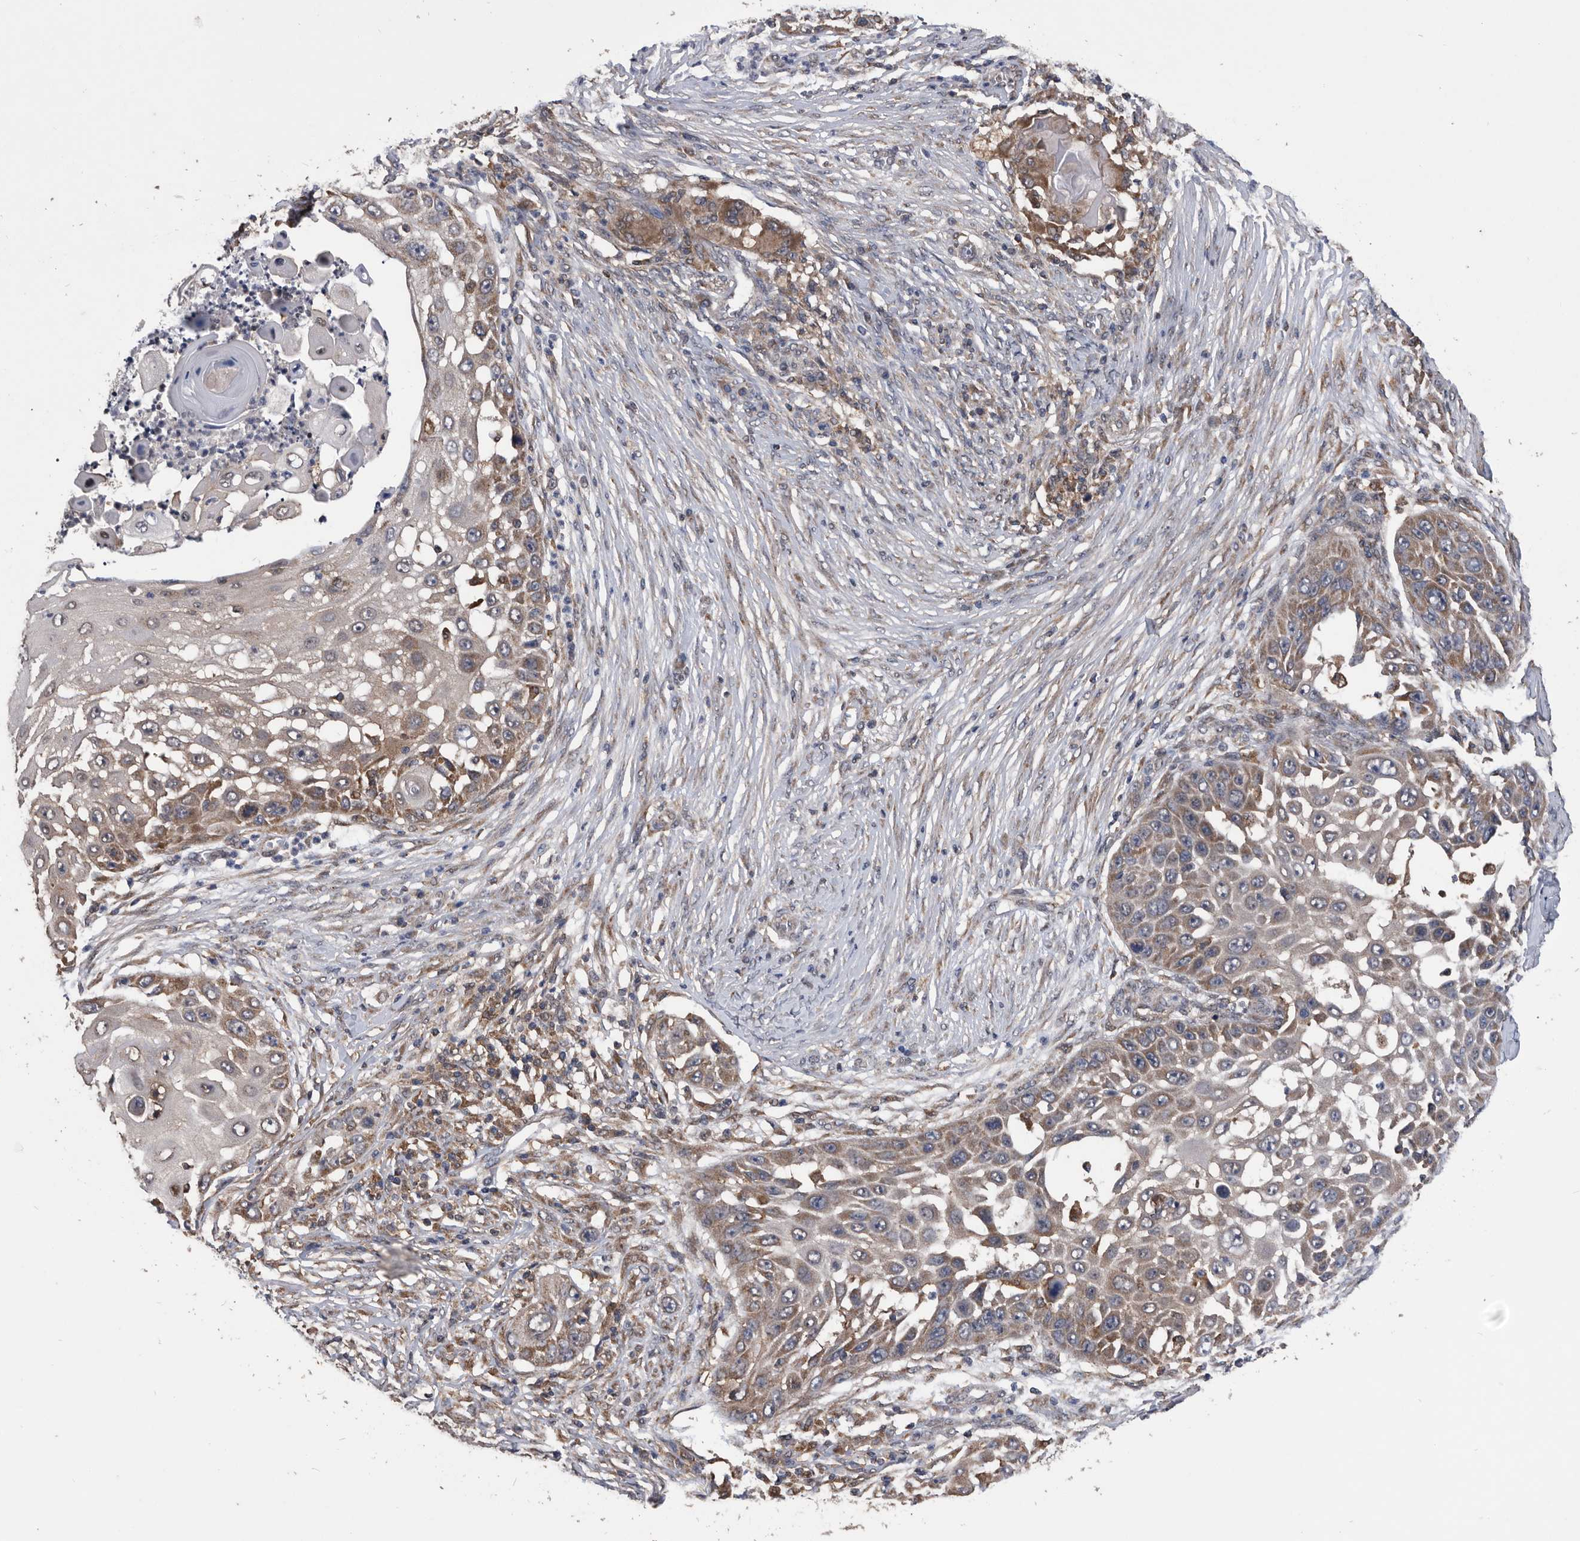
{"staining": {"intensity": "moderate", "quantity": ">75%", "location": "cytoplasmic/membranous"}, "tissue": "skin cancer", "cell_type": "Tumor cells", "image_type": "cancer", "snomed": [{"axis": "morphology", "description": "Squamous cell carcinoma, NOS"}, {"axis": "topography", "description": "Skin"}], "caption": "This is an image of immunohistochemistry (IHC) staining of skin squamous cell carcinoma, which shows moderate positivity in the cytoplasmic/membranous of tumor cells.", "gene": "NRBP1", "patient": {"sex": "female", "age": 44}}